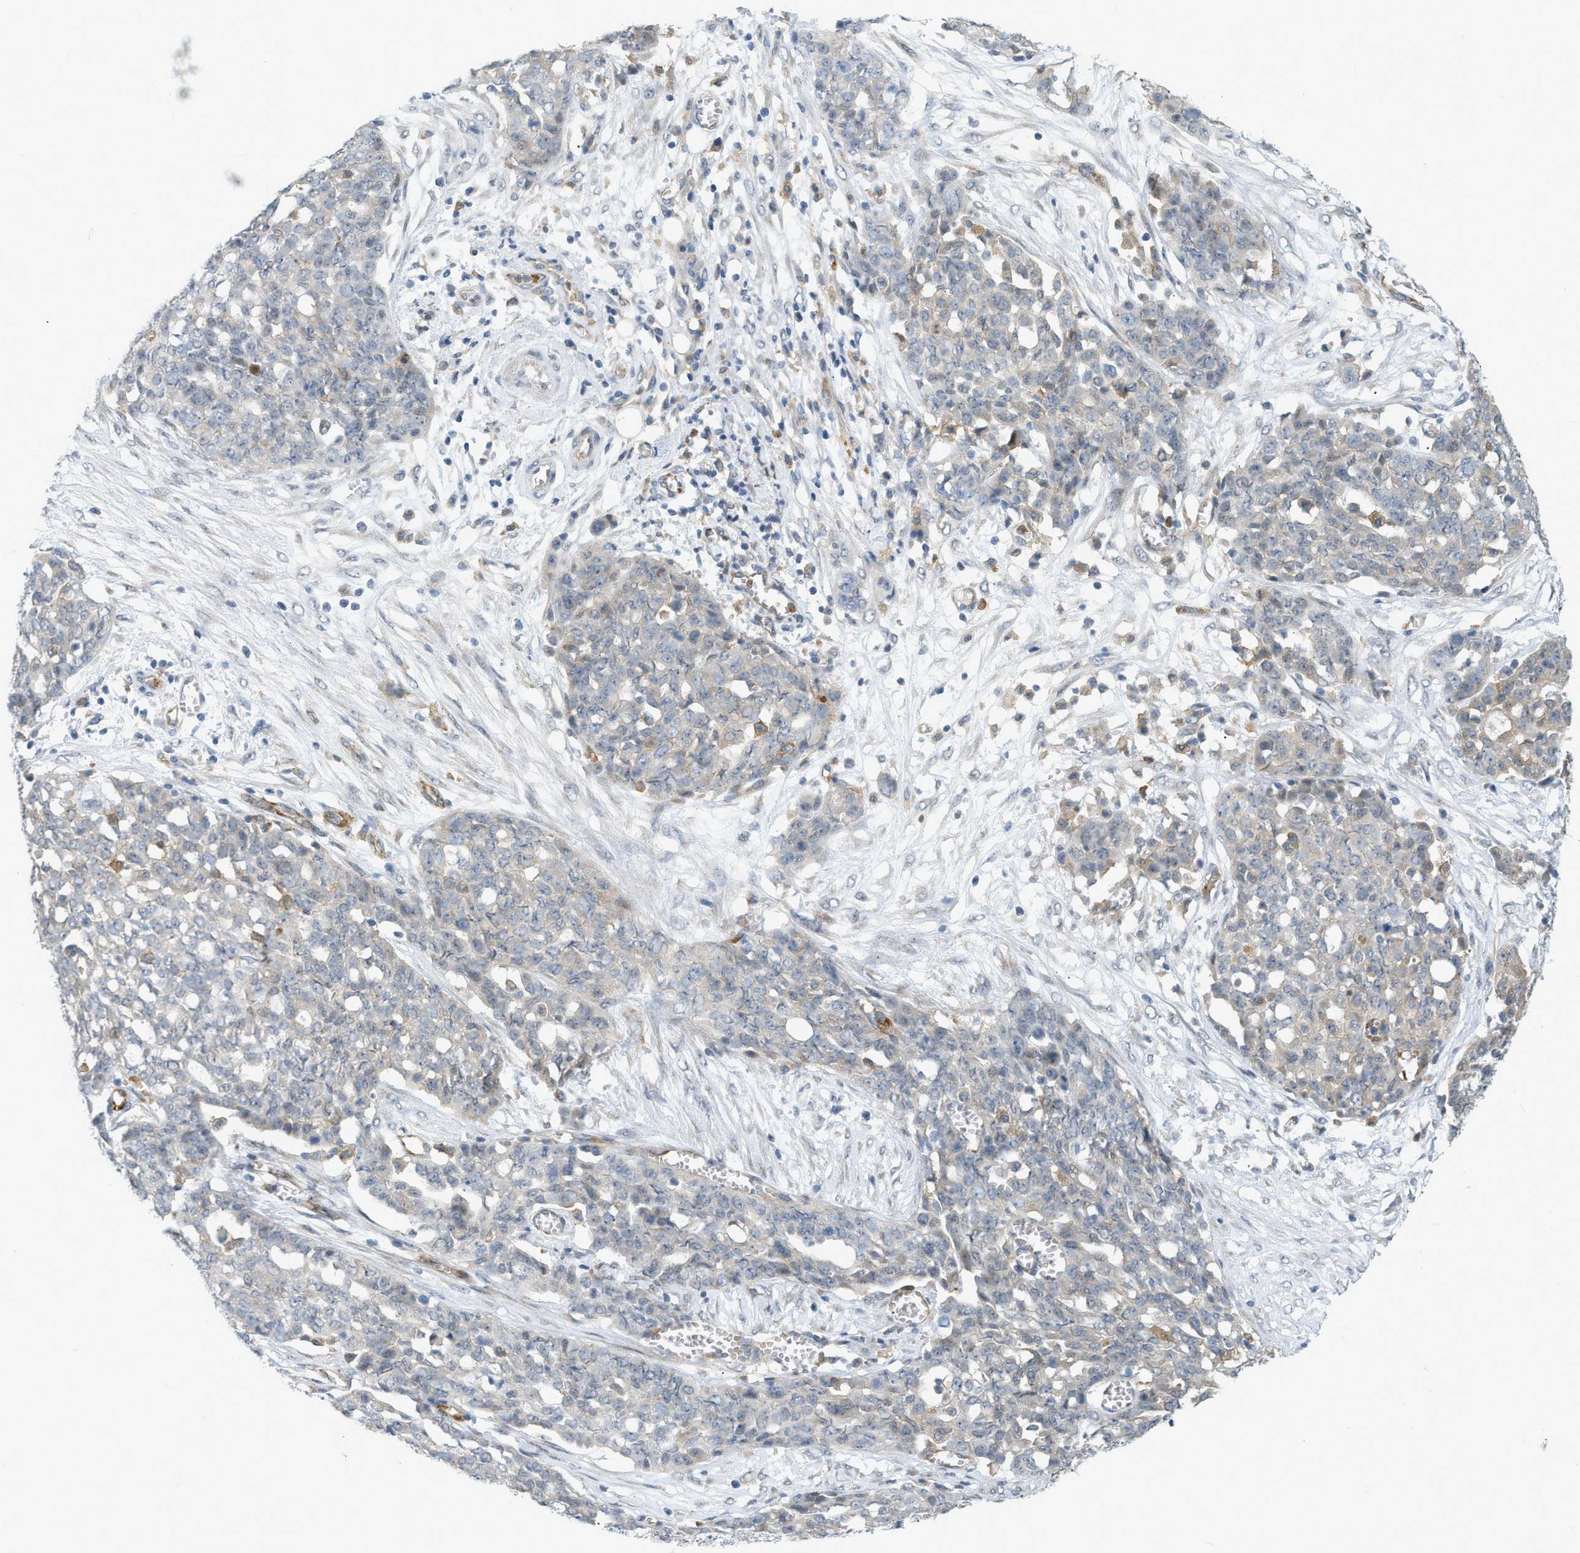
{"staining": {"intensity": "negative", "quantity": "none", "location": "none"}, "tissue": "ovarian cancer", "cell_type": "Tumor cells", "image_type": "cancer", "snomed": [{"axis": "morphology", "description": "Cystadenocarcinoma, serous, NOS"}, {"axis": "topography", "description": "Soft tissue"}, {"axis": "topography", "description": "Ovary"}], "caption": "This is an IHC histopathology image of human ovarian serous cystadenocarcinoma. There is no expression in tumor cells.", "gene": "ZNF408", "patient": {"sex": "female", "age": 57}}